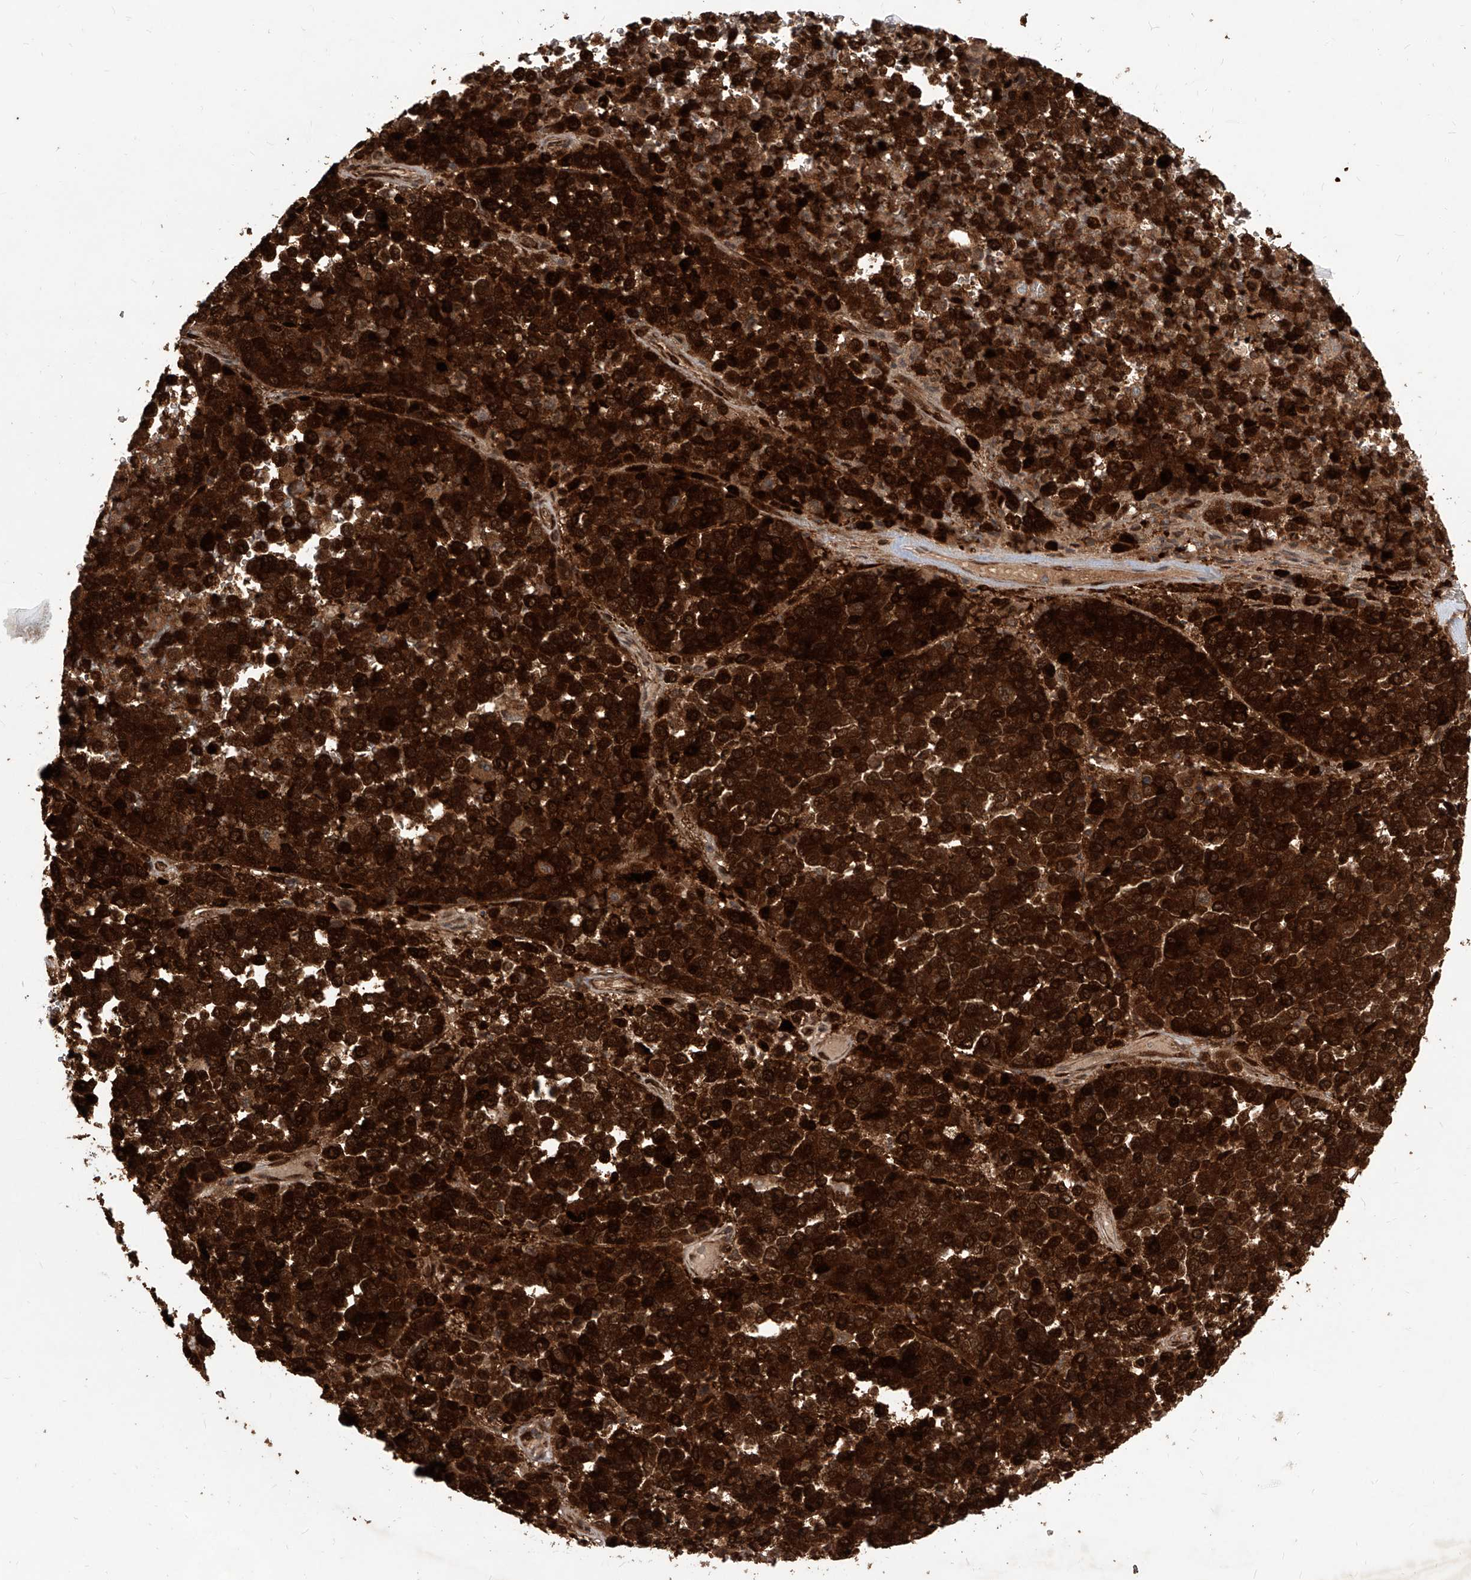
{"staining": {"intensity": "strong", "quantity": ">75%", "location": "cytoplasmic/membranous,nuclear"}, "tissue": "melanoma", "cell_type": "Tumor cells", "image_type": "cancer", "snomed": [{"axis": "morphology", "description": "Malignant melanoma, Metastatic site"}, {"axis": "topography", "description": "Pancreas"}], "caption": "Immunohistochemistry (IHC) of human melanoma reveals high levels of strong cytoplasmic/membranous and nuclear positivity in about >75% of tumor cells.", "gene": "MAGED2", "patient": {"sex": "female", "age": 30}}